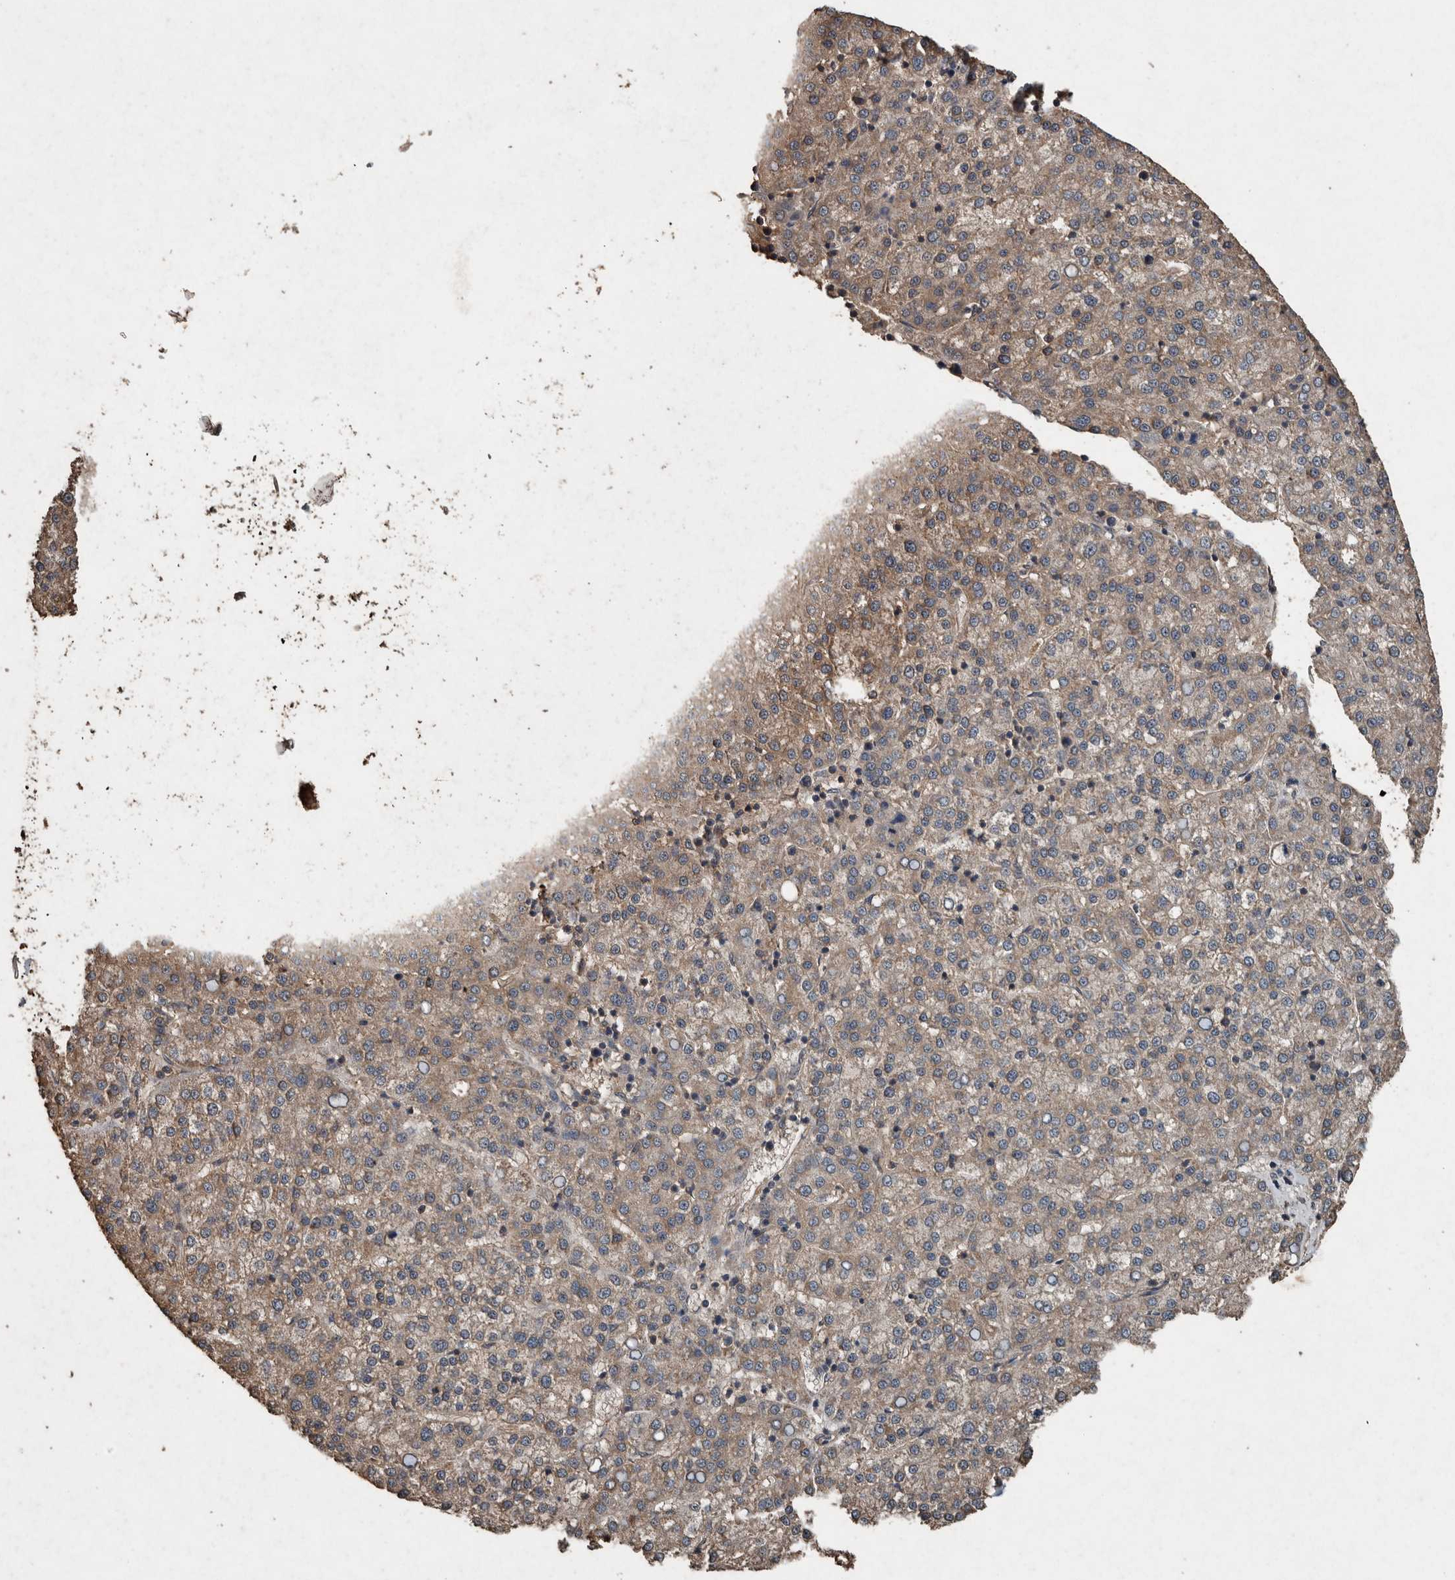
{"staining": {"intensity": "weak", "quantity": ">75%", "location": "cytoplasmic/membranous"}, "tissue": "liver cancer", "cell_type": "Tumor cells", "image_type": "cancer", "snomed": [{"axis": "morphology", "description": "Carcinoma, Hepatocellular, NOS"}, {"axis": "topography", "description": "Liver"}], "caption": "Liver cancer was stained to show a protein in brown. There is low levels of weak cytoplasmic/membranous expression in about >75% of tumor cells.", "gene": "FGFRL1", "patient": {"sex": "female", "age": 58}}